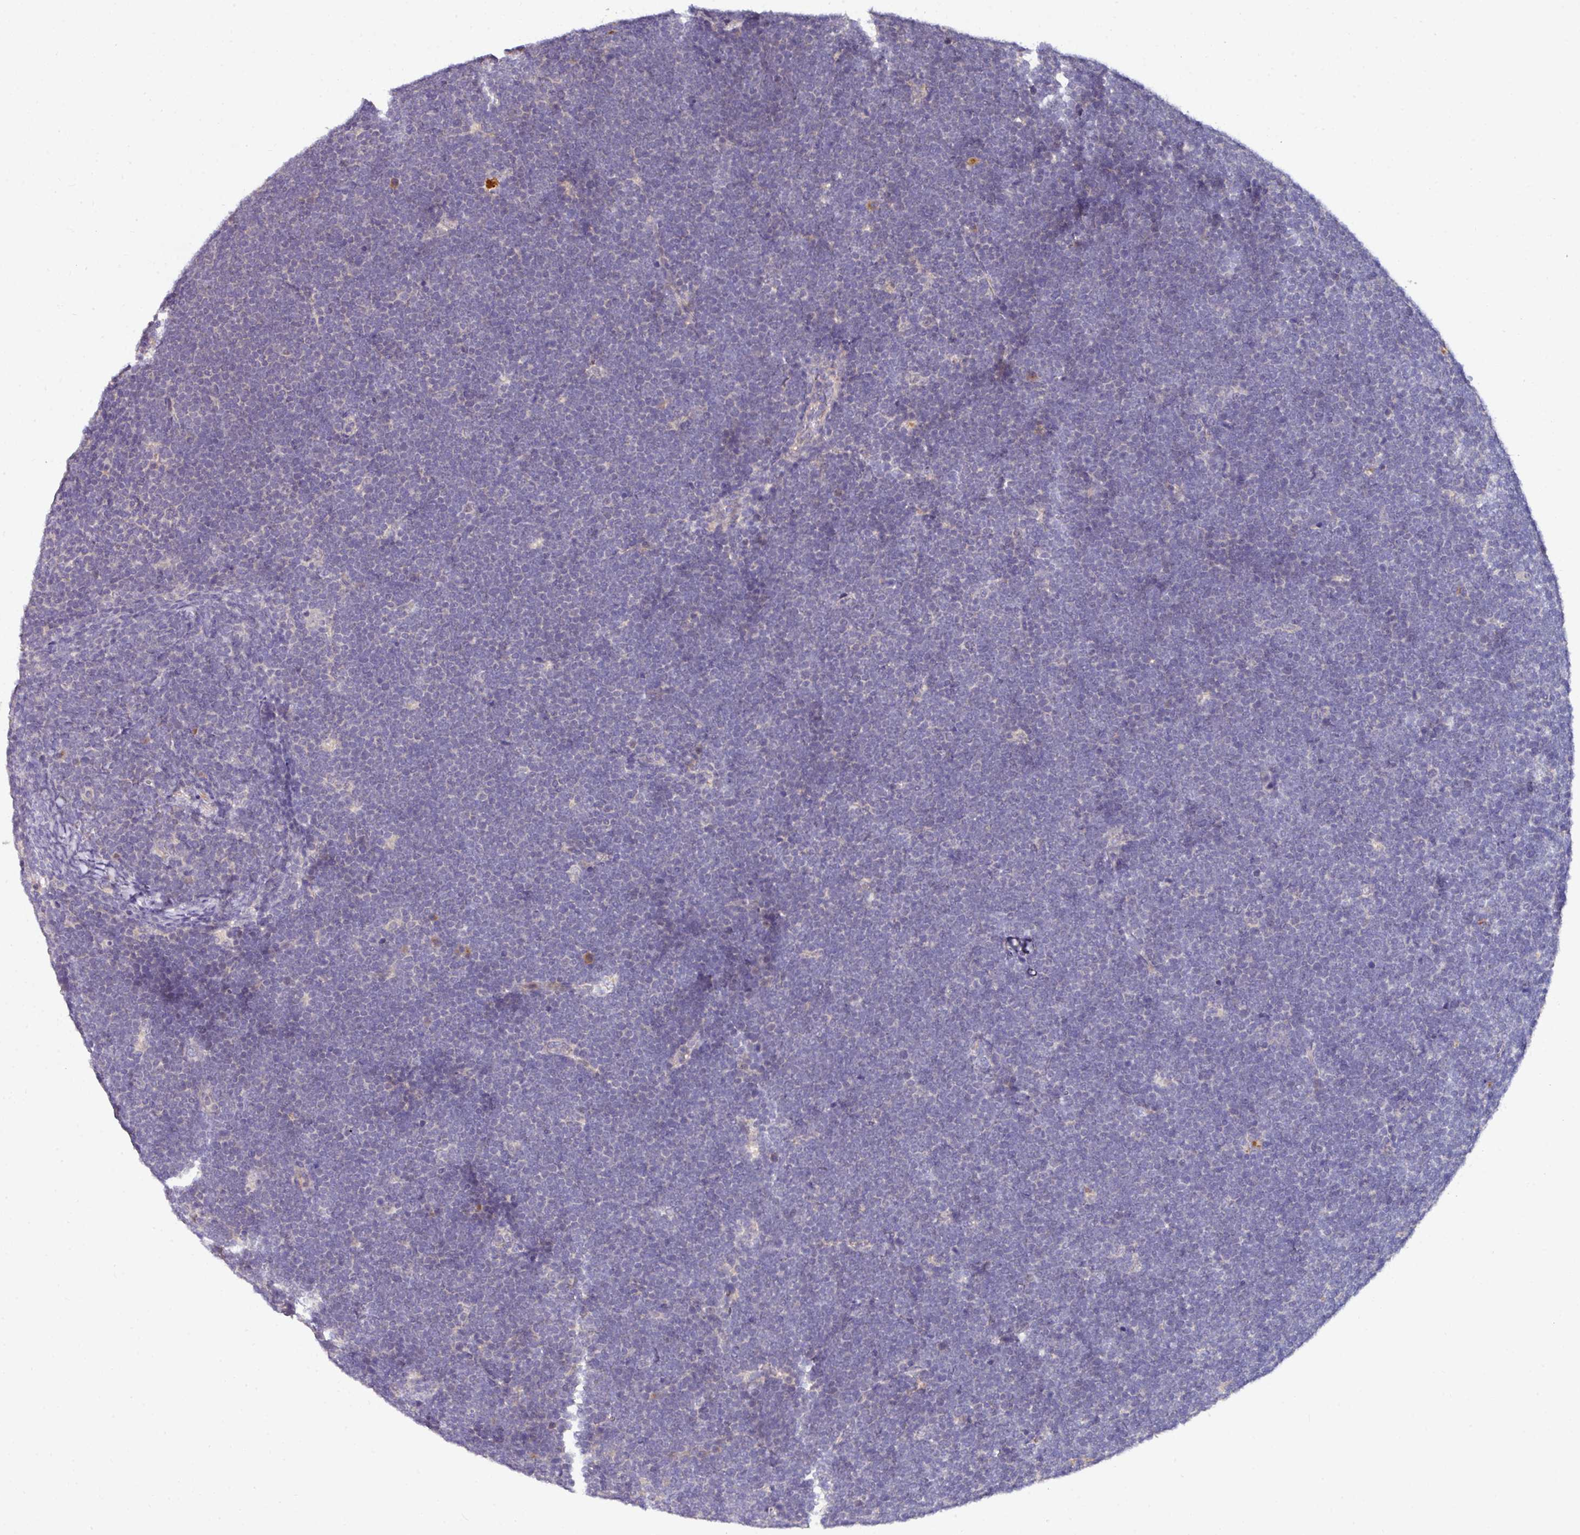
{"staining": {"intensity": "negative", "quantity": "none", "location": "none"}, "tissue": "lymphoma", "cell_type": "Tumor cells", "image_type": "cancer", "snomed": [{"axis": "morphology", "description": "Malignant lymphoma, non-Hodgkin's type, High grade"}, {"axis": "topography", "description": "Lymph node"}], "caption": "This is a image of IHC staining of high-grade malignant lymphoma, non-Hodgkin's type, which shows no staining in tumor cells.", "gene": "AEBP2", "patient": {"sex": "male", "age": 13}}